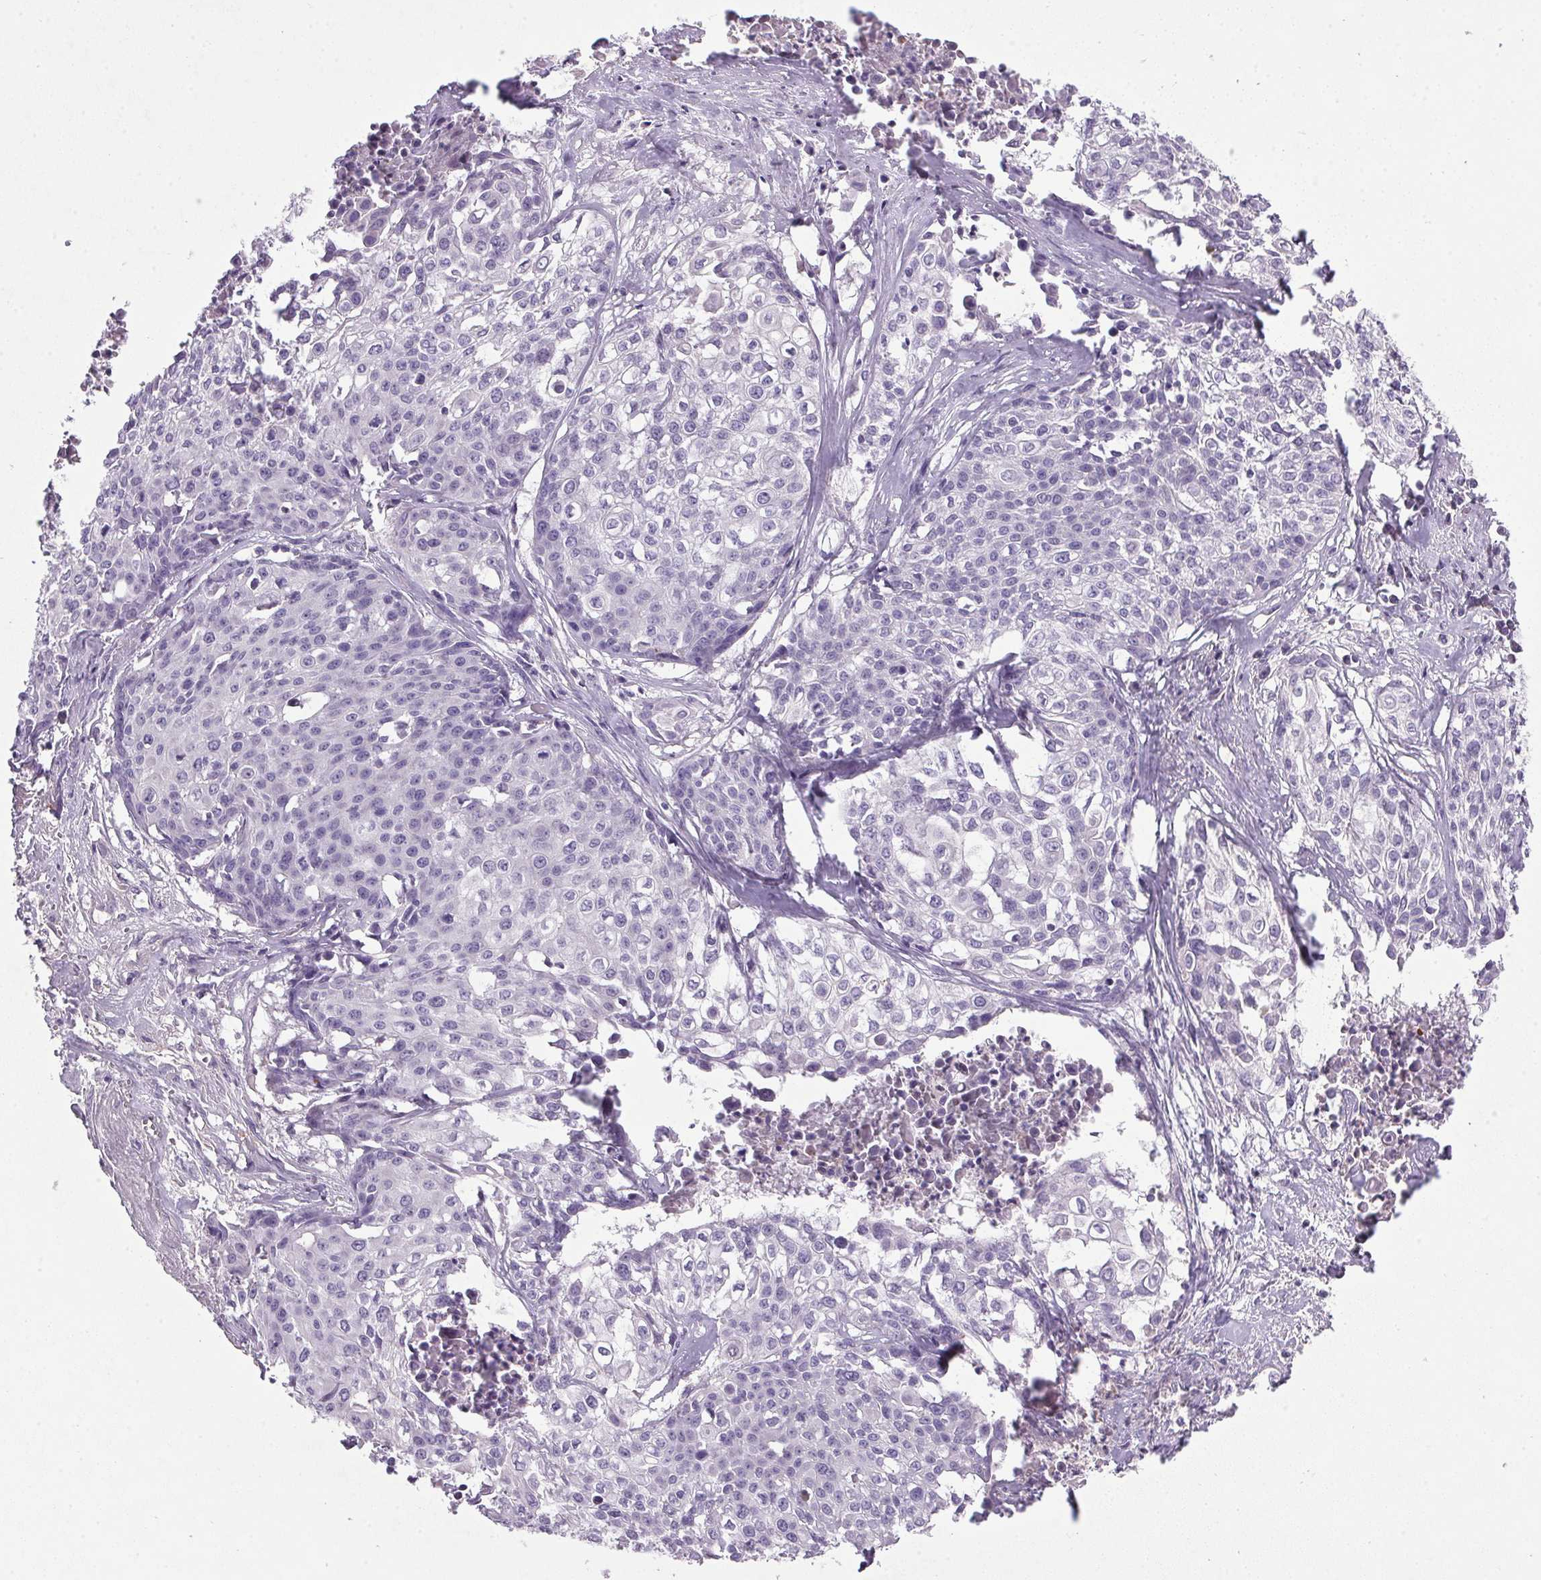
{"staining": {"intensity": "negative", "quantity": "none", "location": "none"}, "tissue": "cervical cancer", "cell_type": "Tumor cells", "image_type": "cancer", "snomed": [{"axis": "morphology", "description": "Squamous cell carcinoma, NOS"}, {"axis": "topography", "description": "Cervix"}], "caption": "Immunohistochemical staining of cervical squamous cell carcinoma shows no significant positivity in tumor cells. Nuclei are stained in blue.", "gene": "APOC4", "patient": {"sex": "female", "age": 39}}